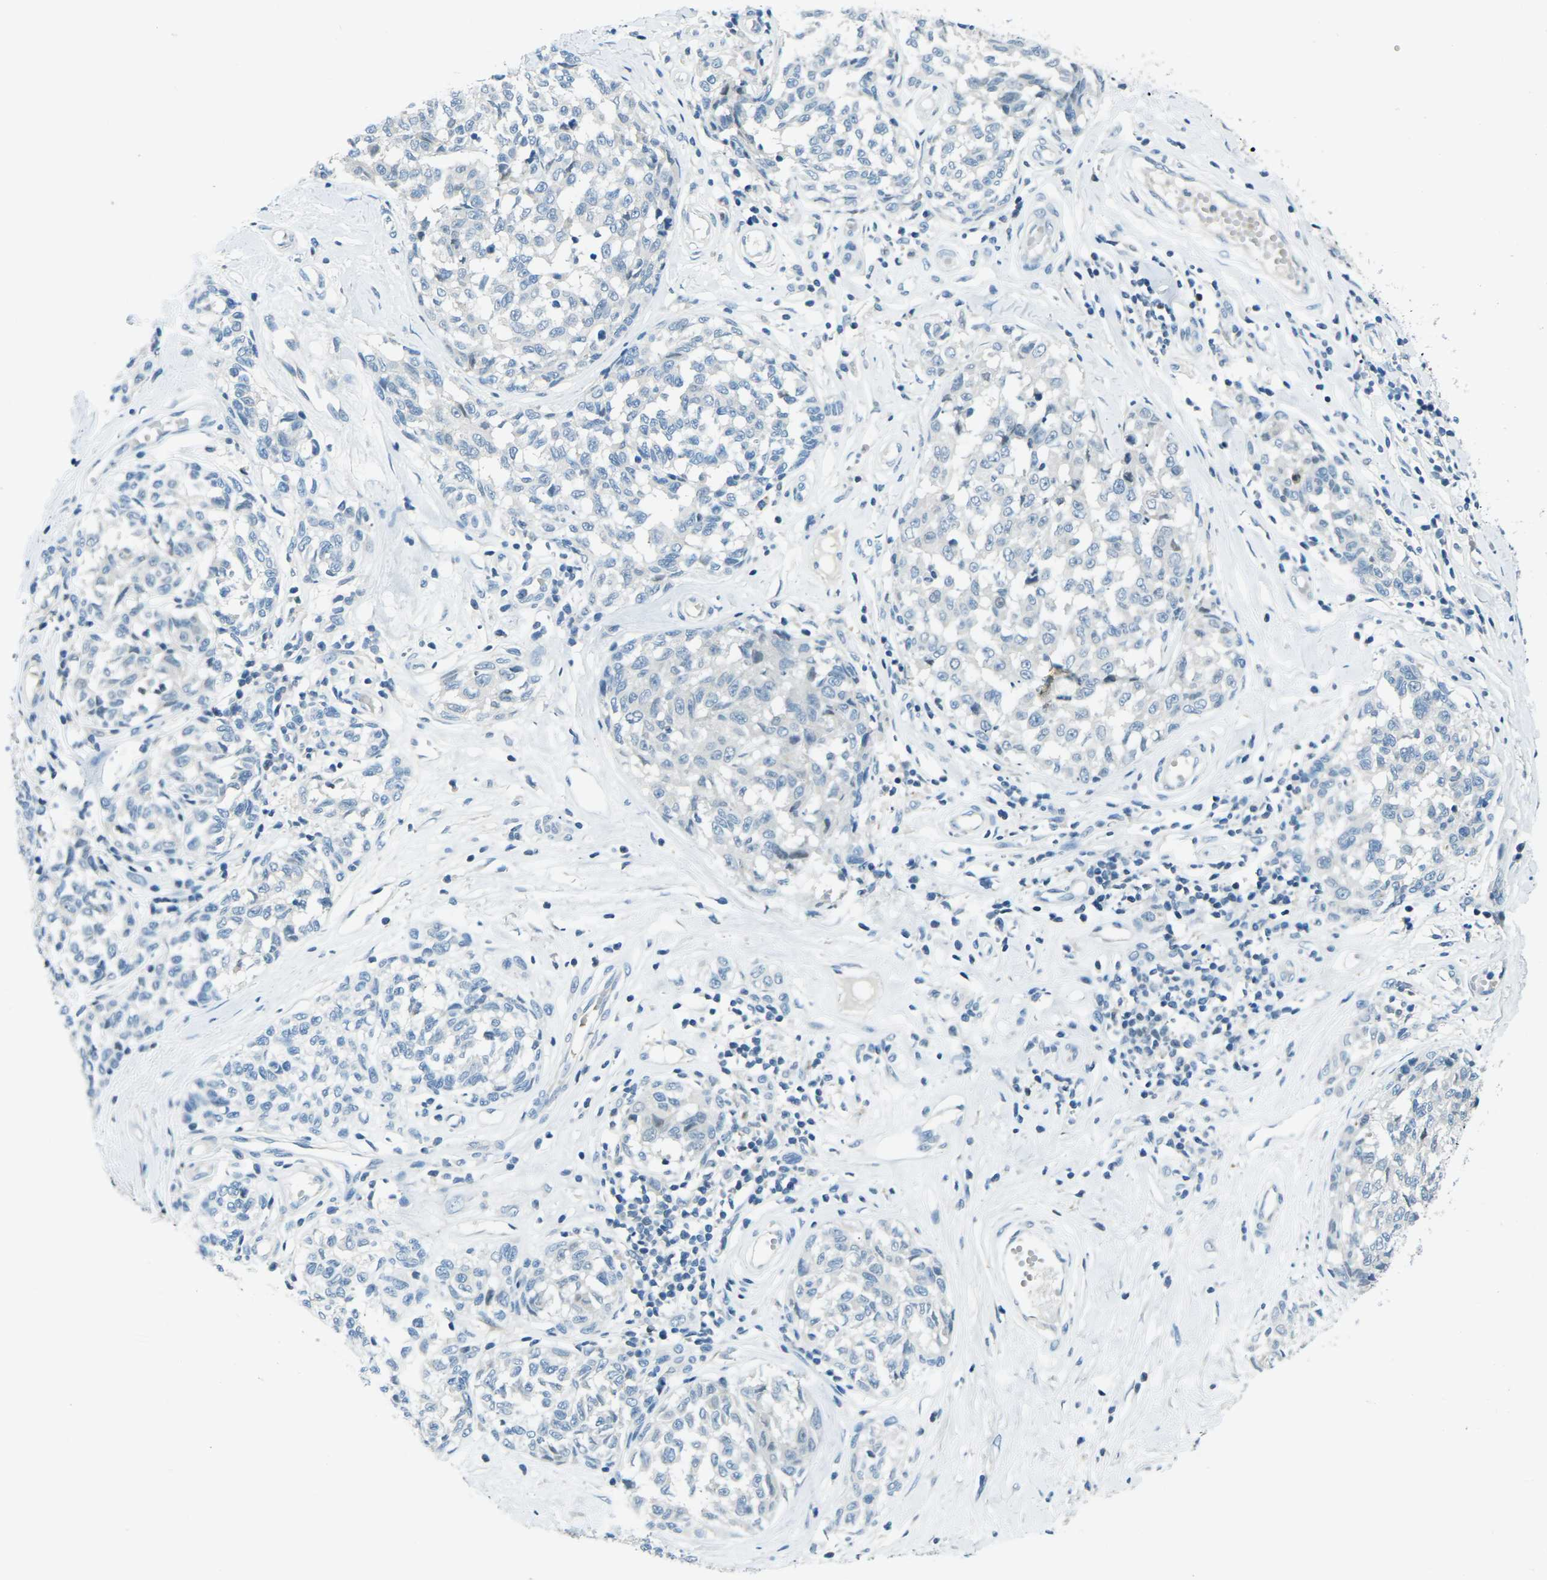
{"staining": {"intensity": "negative", "quantity": "none", "location": "none"}, "tissue": "melanoma", "cell_type": "Tumor cells", "image_type": "cancer", "snomed": [{"axis": "morphology", "description": "Malignant melanoma, NOS"}, {"axis": "topography", "description": "Skin"}], "caption": "A high-resolution histopathology image shows IHC staining of melanoma, which demonstrates no significant staining in tumor cells.", "gene": "NANOS2", "patient": {"sex": "female", "age": 64}}